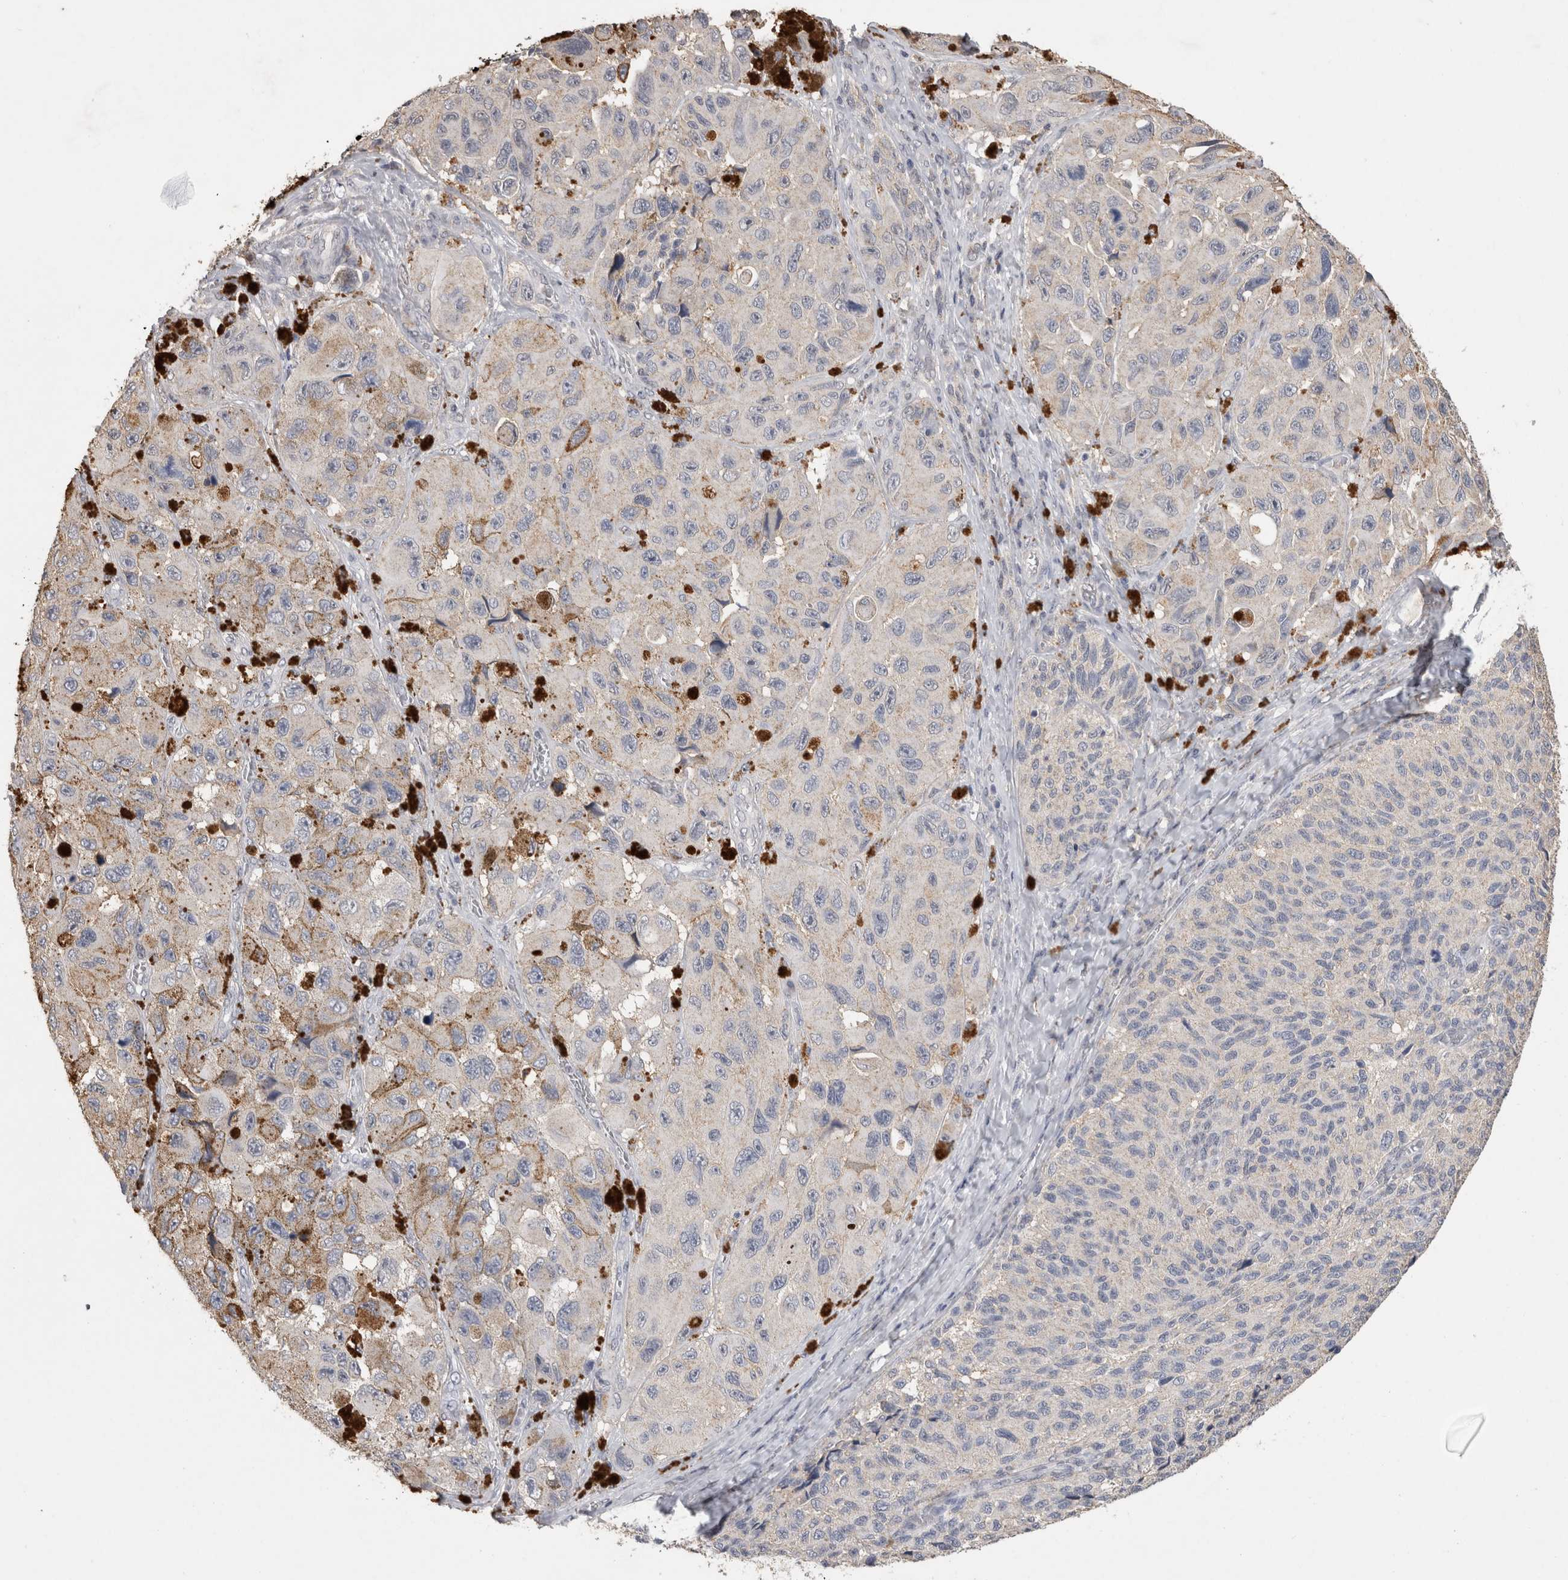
{"staining": {"intensity": "negative", "quantity": "none", "location": "none"}, "tissue": "melanoma", "cell_type": "Tumor cells", "image_type": "cancer", "snomed": [{"axis": "morphology", "description": "Malignant melanoma, NOS"}, {"axis": "topography", "description": "Skin"}], "caption": "IHC photomicrograph of neoplastic tissue: human melanoma stained with DAB demonstrates no significant protein positivity in tumor cells.", "gene": "CNTFR", "patient": {"sex": "female", "age": 73}}